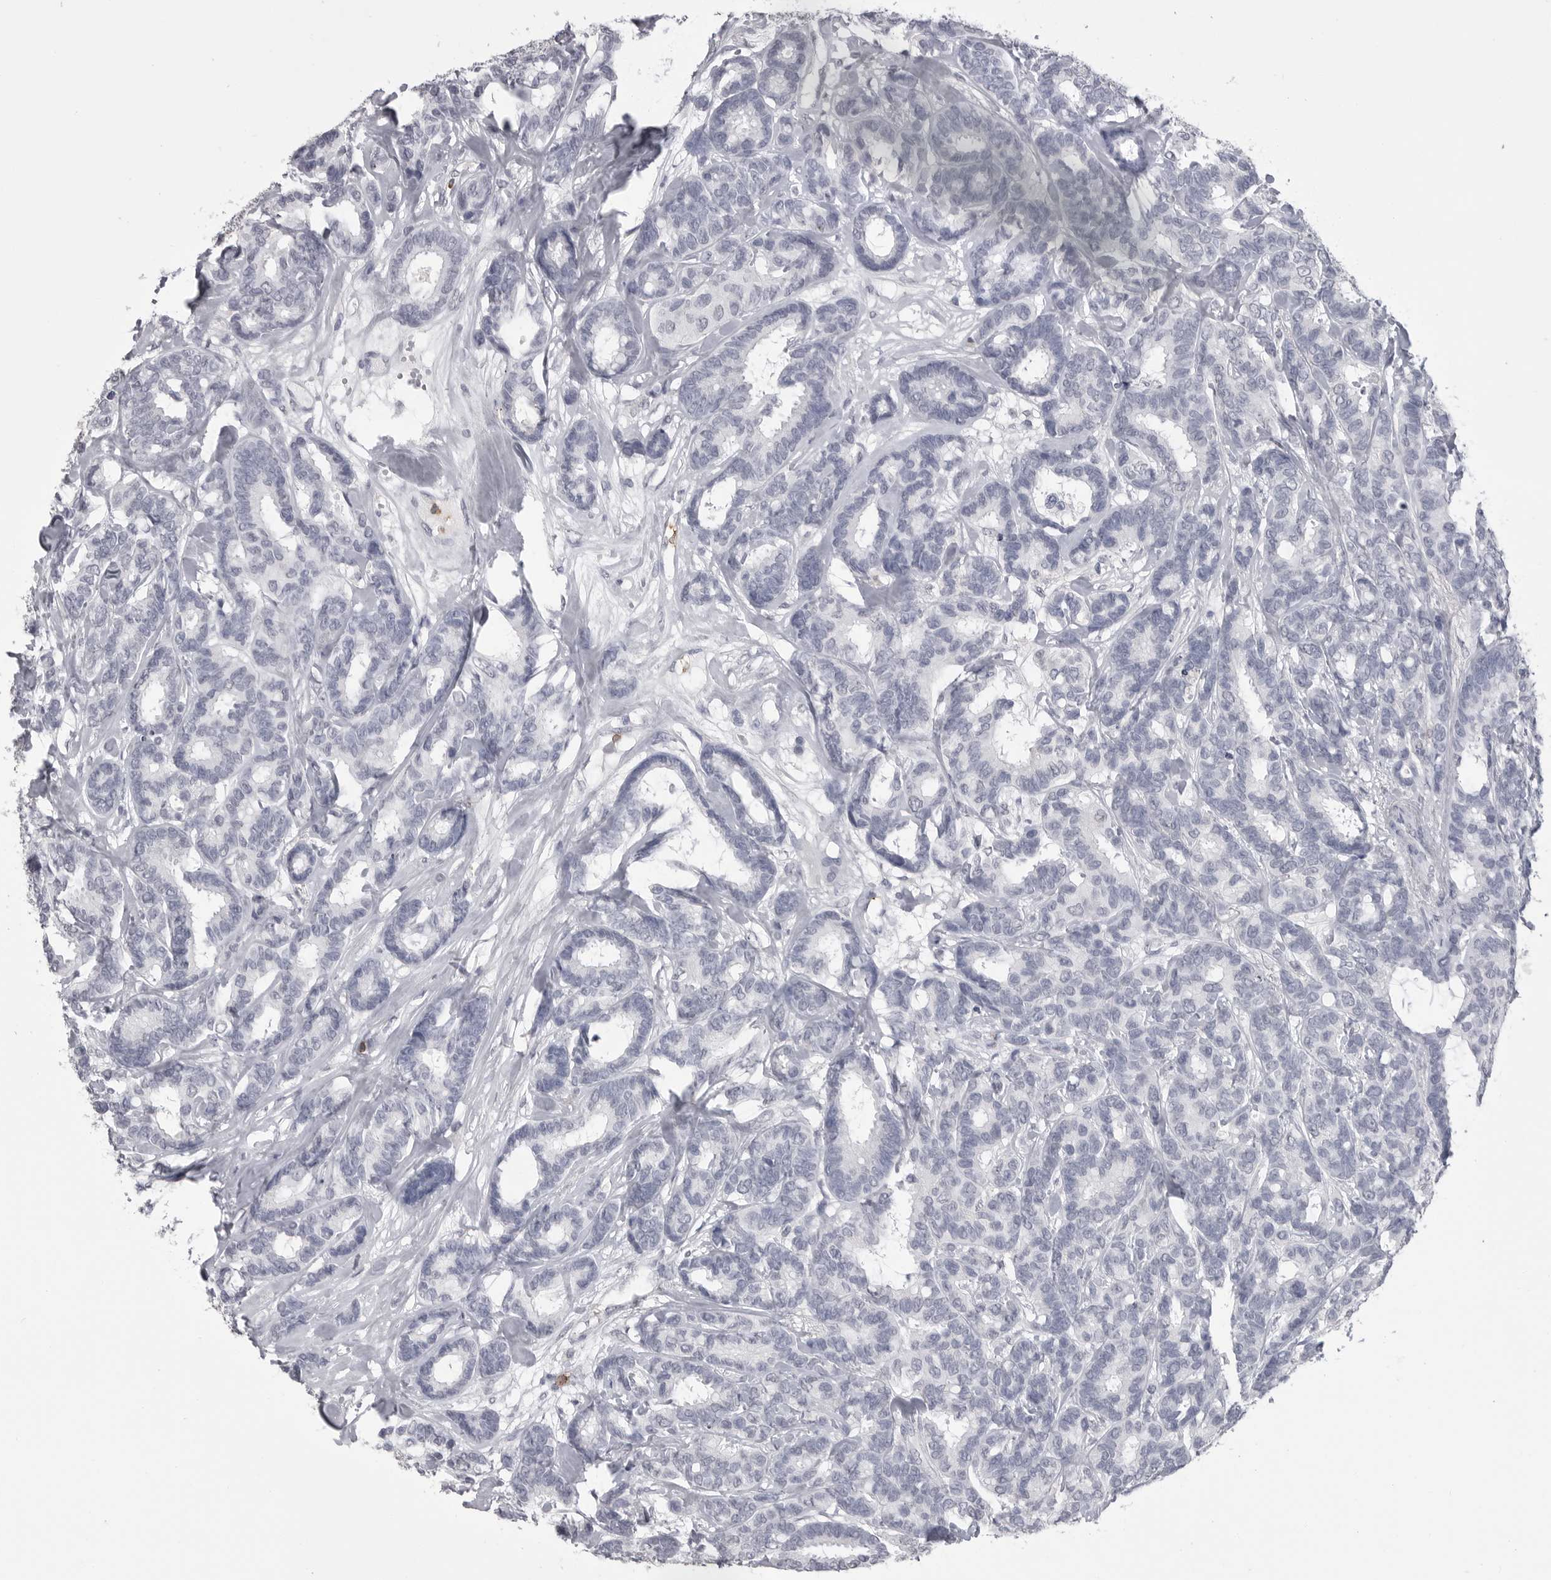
{"staining": {"intensity": "negative", "quantity": "none", "location": "none"}, "tissue": "breast cancer", "cell_type": "Tumor cells", "image_type": "cancer", "snomed": [{"axis": "morphology", "description": "Duct carcinoma"}, {"axis": "topography", "description": "Breast"}], "caption": "IHC of breast intraductal carcinoma displays no positivity in tumor cells.", "gene": "ITGAL", "patient": {"sex": "female", "age": 87}}